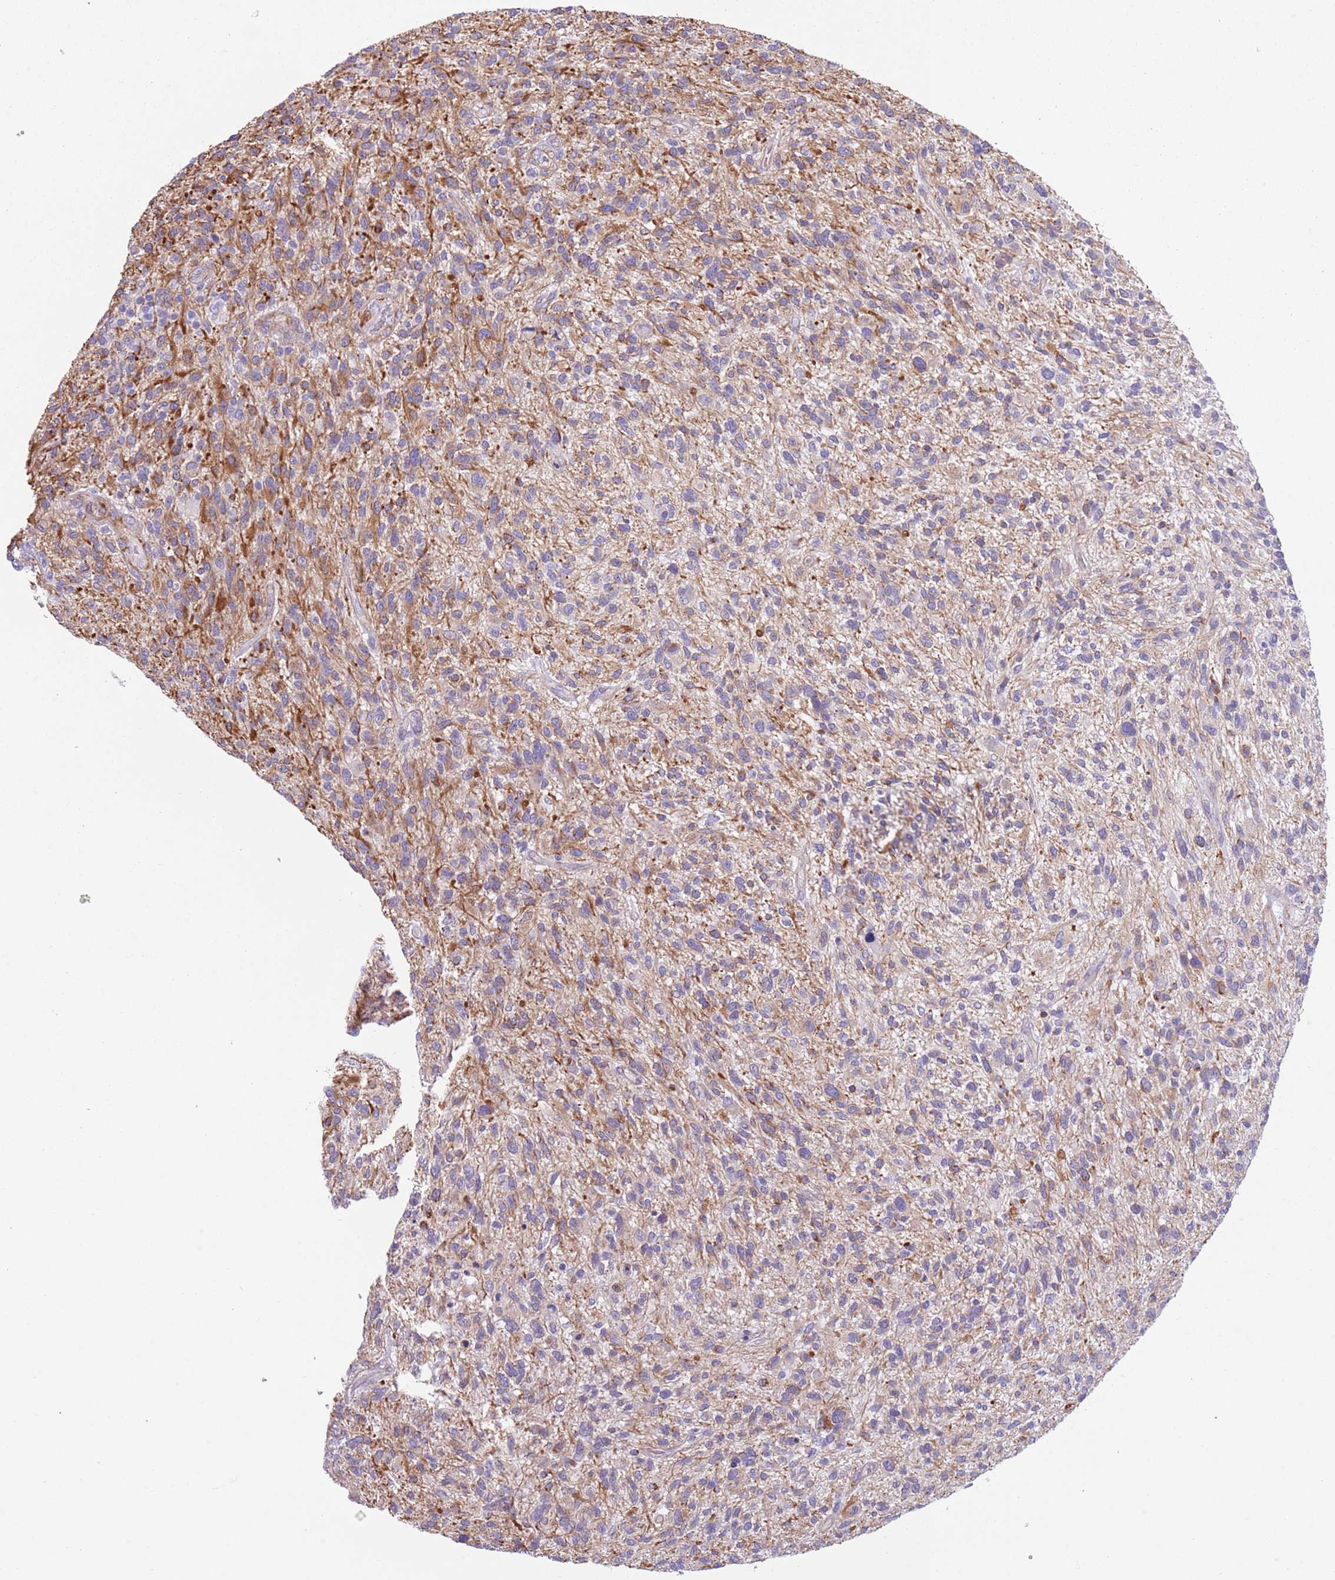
{"staining": {"intensity": "negative", "quantity": "none", "location": "none"}, "tissue": "glioma", "cell_type": "Tumor cells", "image_type": "cancer", "snomed": [{"axis": "morphology", "description": "Glioma, malignant, High grade"}, {"axis": "topography", "description": "Brain"}], "caption": "High magnification brightfield microscopy of glioma stained with DAB (brown) and counterstained with hematoxylin (blue): tumor cells show no significant positivity.", "gene": "TSGA13", "patient": {"sex": "male", "age": 47}}